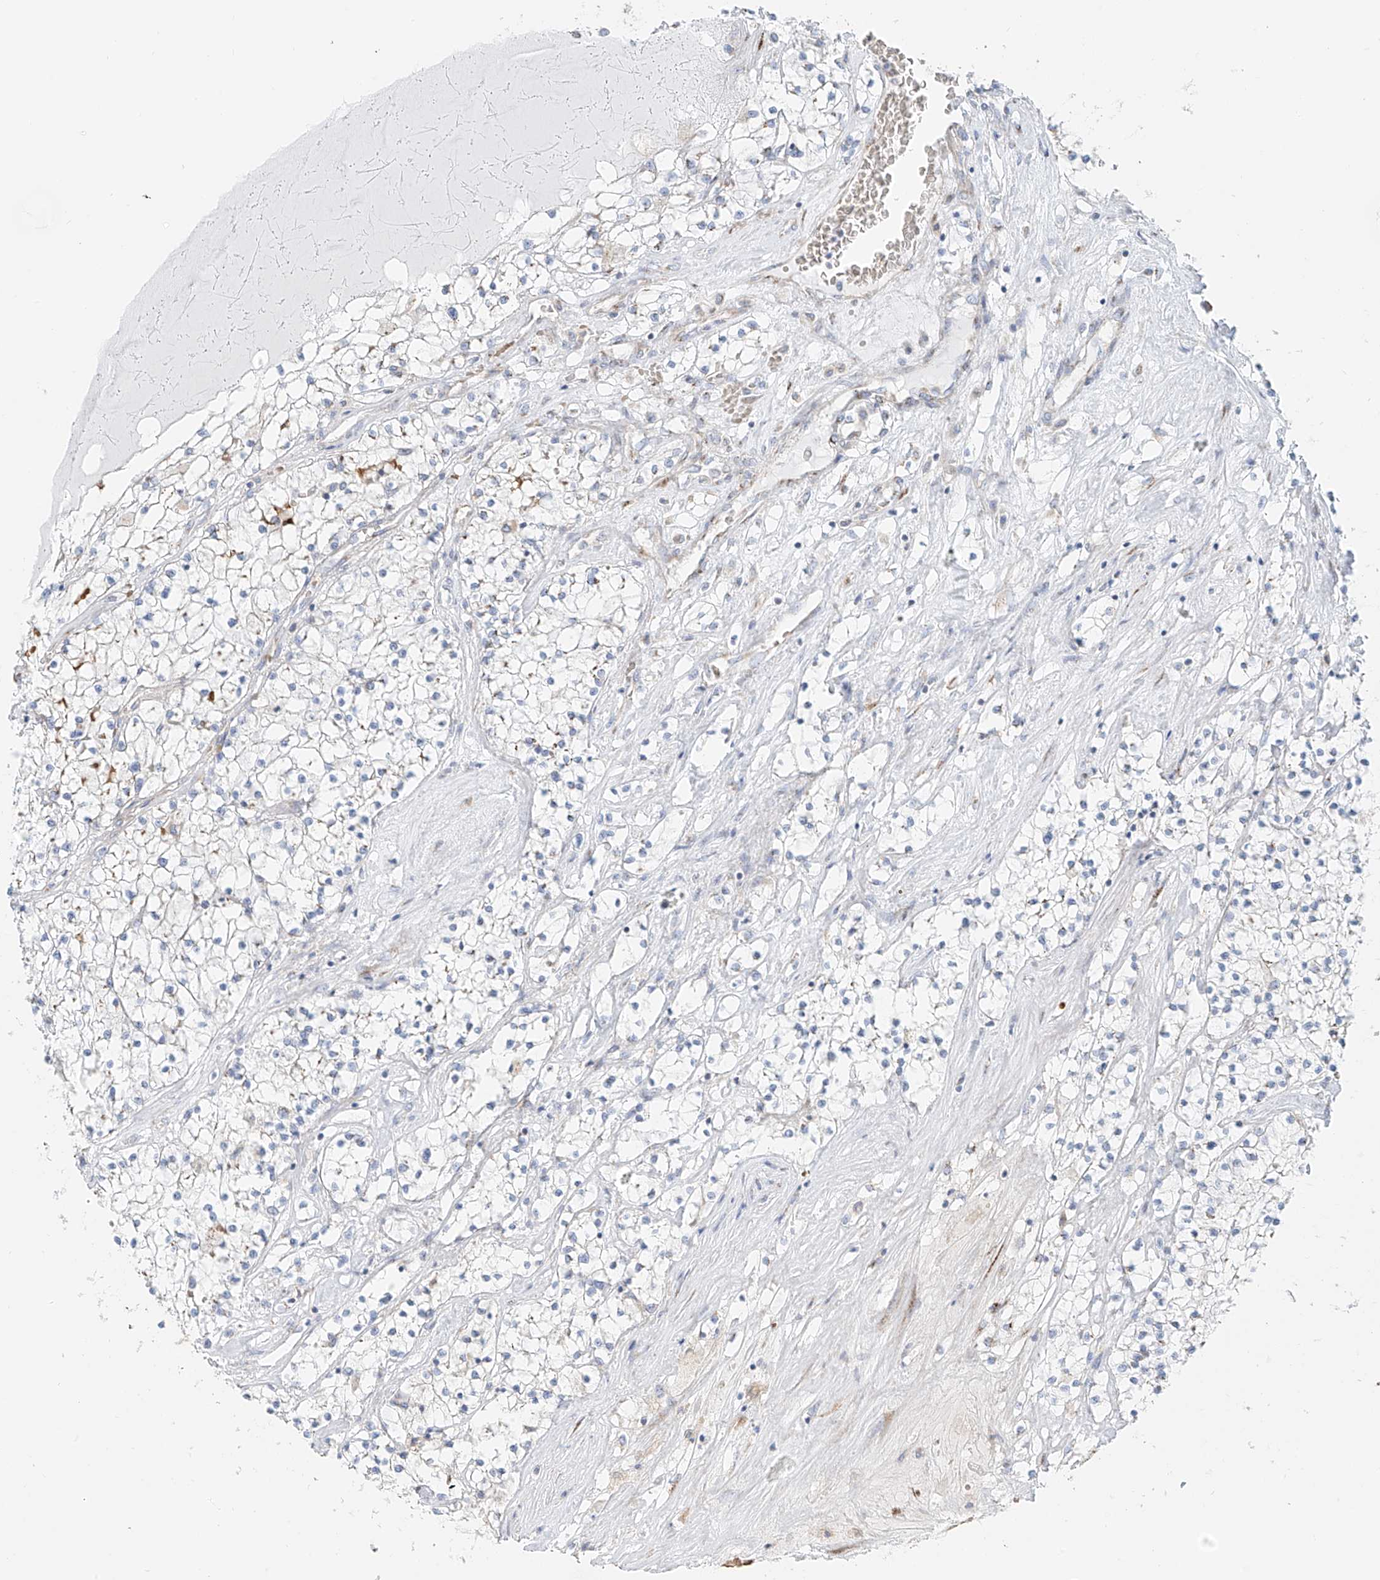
{"staining": {"intensity": "negative", "quantity": "none", "location": "none"}, "tissue": "renal cancer", "cell_type": "Tumor cells", "image_type": "cancer", "snomed": [{"axis": "morphology", "description": "Normal tissue, NOS"}, {"axis": "morphology", "description": "Adenocarcinoma, NOS"}, {"axis": "topography", "description": "Kidney"}], "caption": "Immunohistochemical staining of renal cancer exhibits no significant staining in tumor cells. Brightfield microscopy of IHC stained with DAB (brown) and hematoxylin (blue), captured at high magnification.", "gene": "EIPR1", "patient": {"sex": "male", "age": 68}}